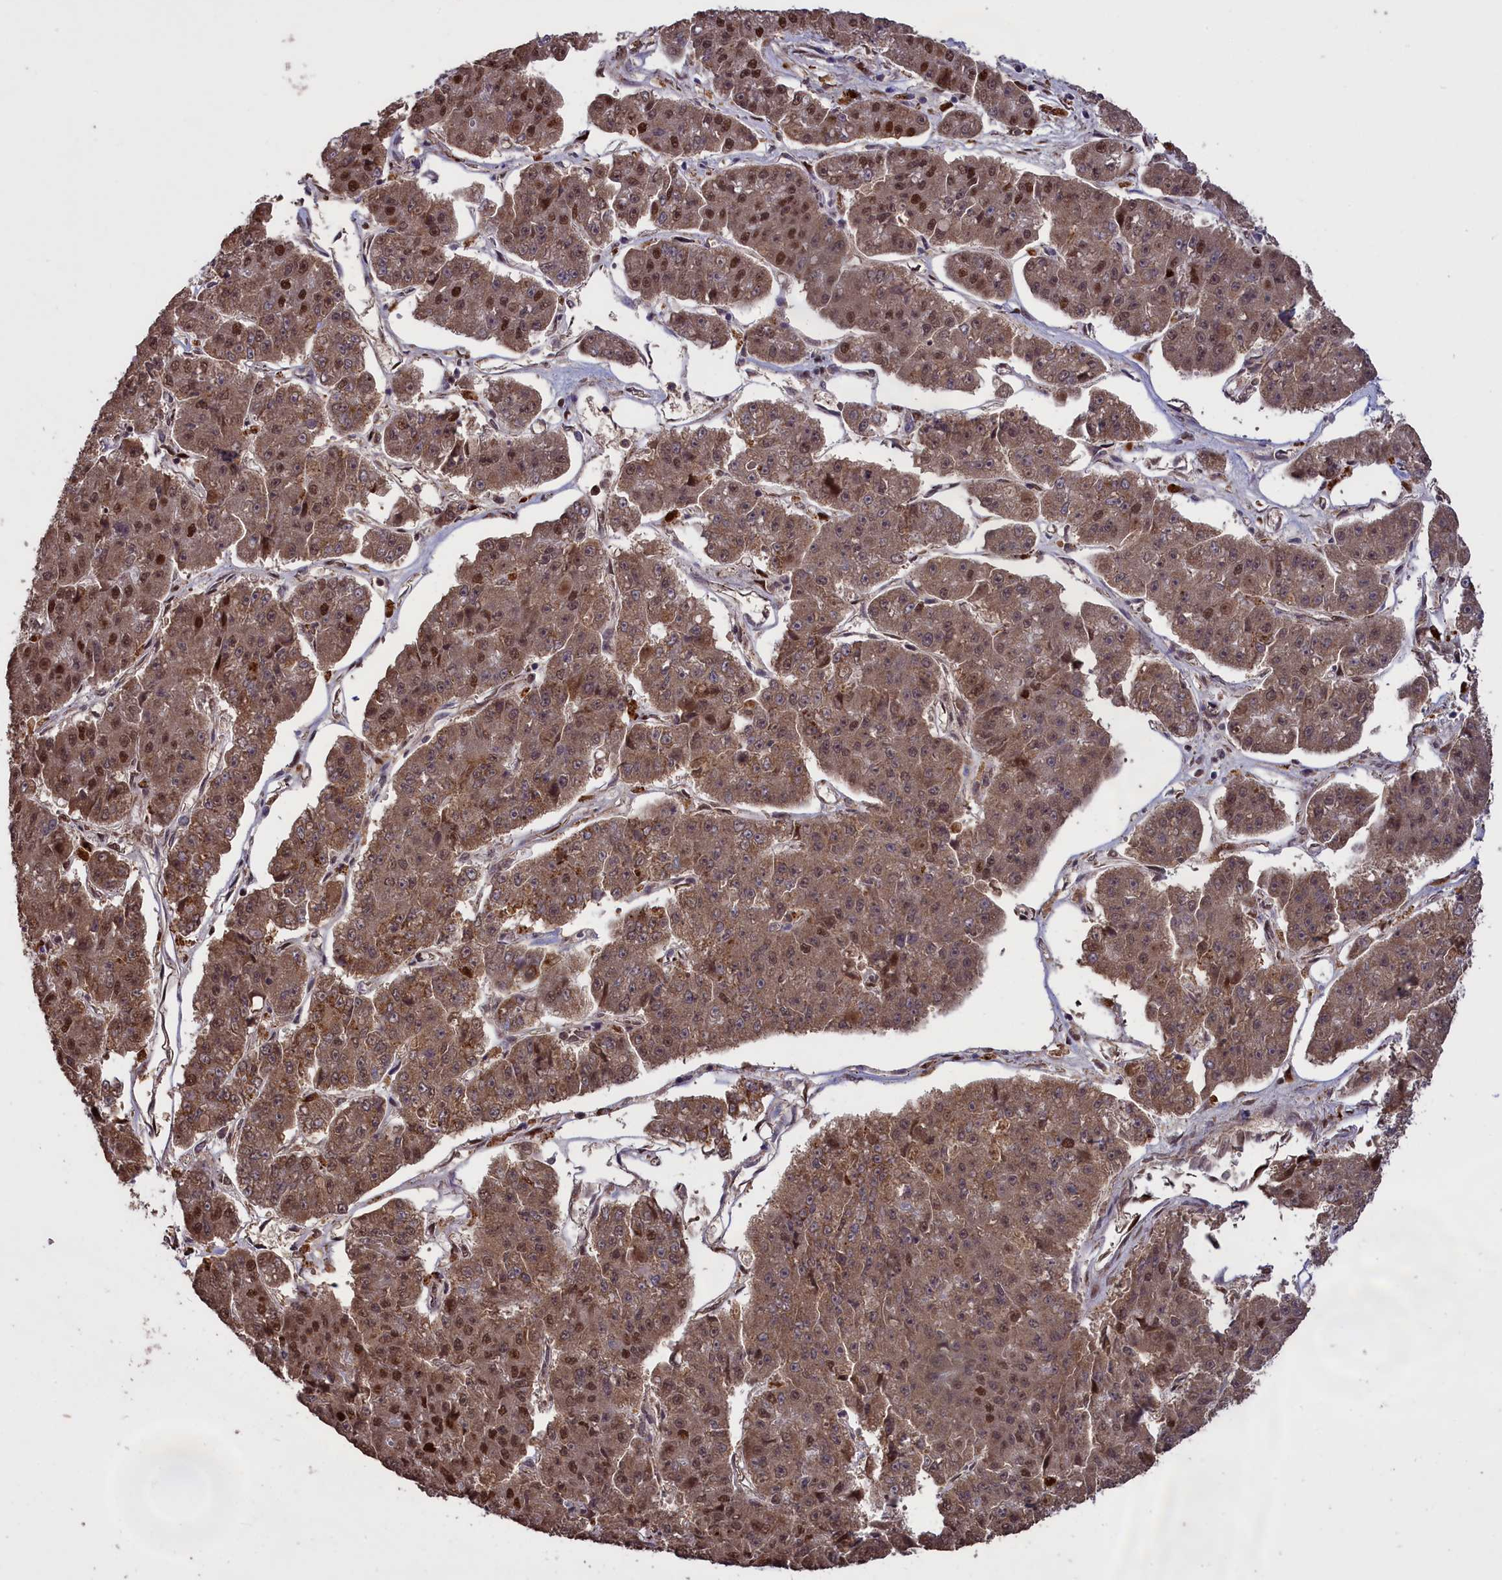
{"staining": {"intensity": "moderate", "quantity": ">75%", "location": "cytoplasmic/membranous,nuclear"}, "tissue": "pancreatic cancer", "cell_type": "Tumor cells", "image_type": "cancer", "snomed": [{"axis": "morphology", "description": "Adenocarcinoma, NOS"}, {"axis": "topography", "description": "Pancreas"}], "caption": "Moderate cytoplasmic/membranous and nuclear protein staining is identified in approximately >75% of tumor cells in pancreatic adenocarcinoma. The staining was performed using DAB (3,3'-diaminobenzidine) to visualize the protein expression in brown, while the nuclei were stained in blue with hematoxylin (Magnification: 20x).", "gene": "CLRN2", "patient": {"sex": "male", "age": 50}}